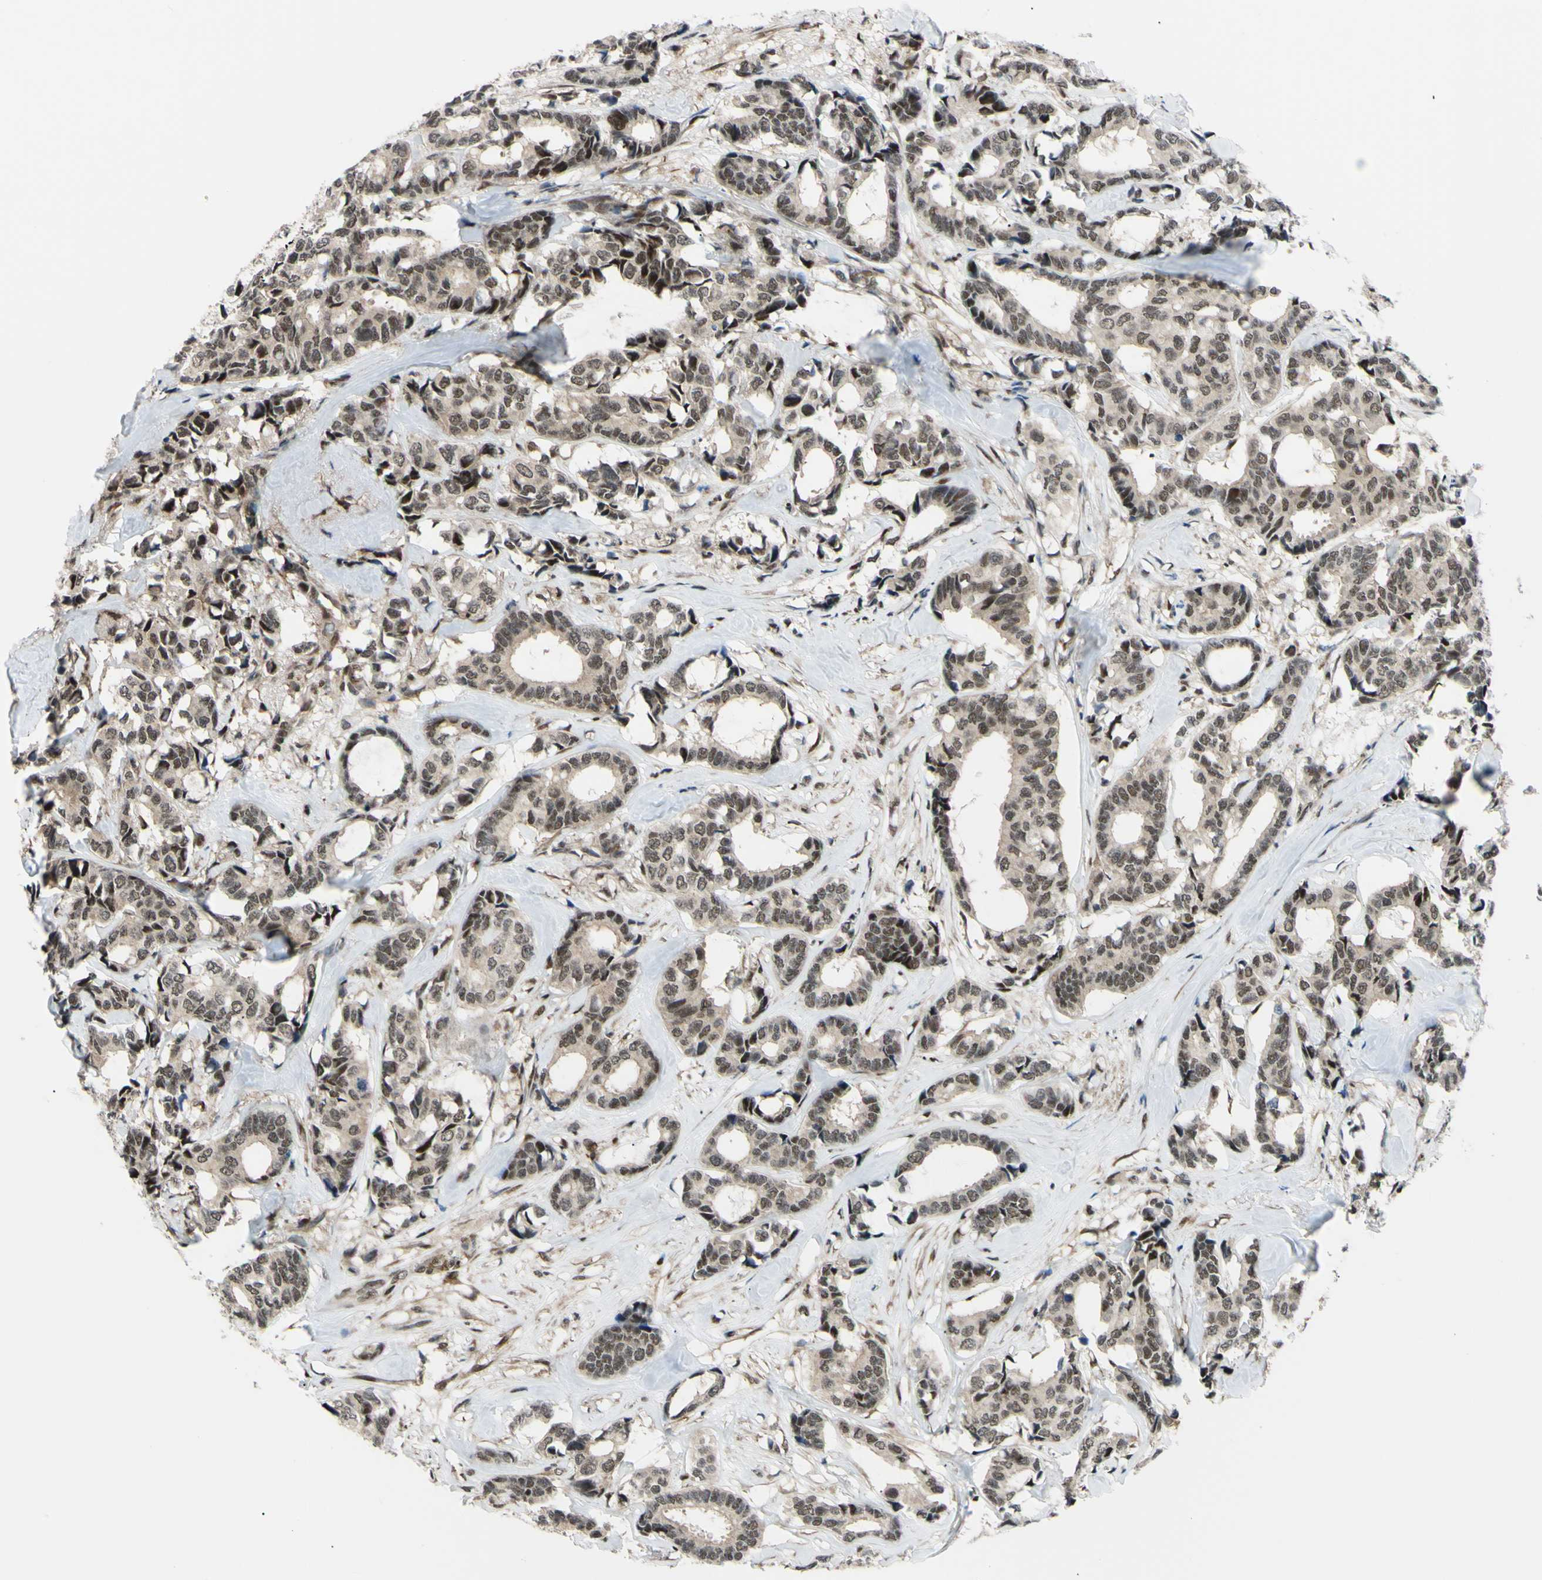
{"staining": {"intensity": "moderate", "quantity": ">75%", "location": "nuclear"}, "tissue": "breast cancer", "cell_type": "Tumor cells", "image_type": "cancer", "snomed": [{"axis": "morphology", "description": "Duct carcinoma"}, {"axis": "topography", "description": "Breast"}], "caption": "Immunohistochemistry (IHC) staining of invasive ductal carcinoma (breast), which shows medium levels of moderate nuclear staining in approximately >75% of tumor cells indicating moderate nuclear protein staining. The staining was performed using DAB (3,3'-diaminobenzidine) (brown) for protein detection and nuclei were counterstained in hematoxylin (blue).", "gene": "THAP12", "patient": {"sex": "female", "age": 87}}